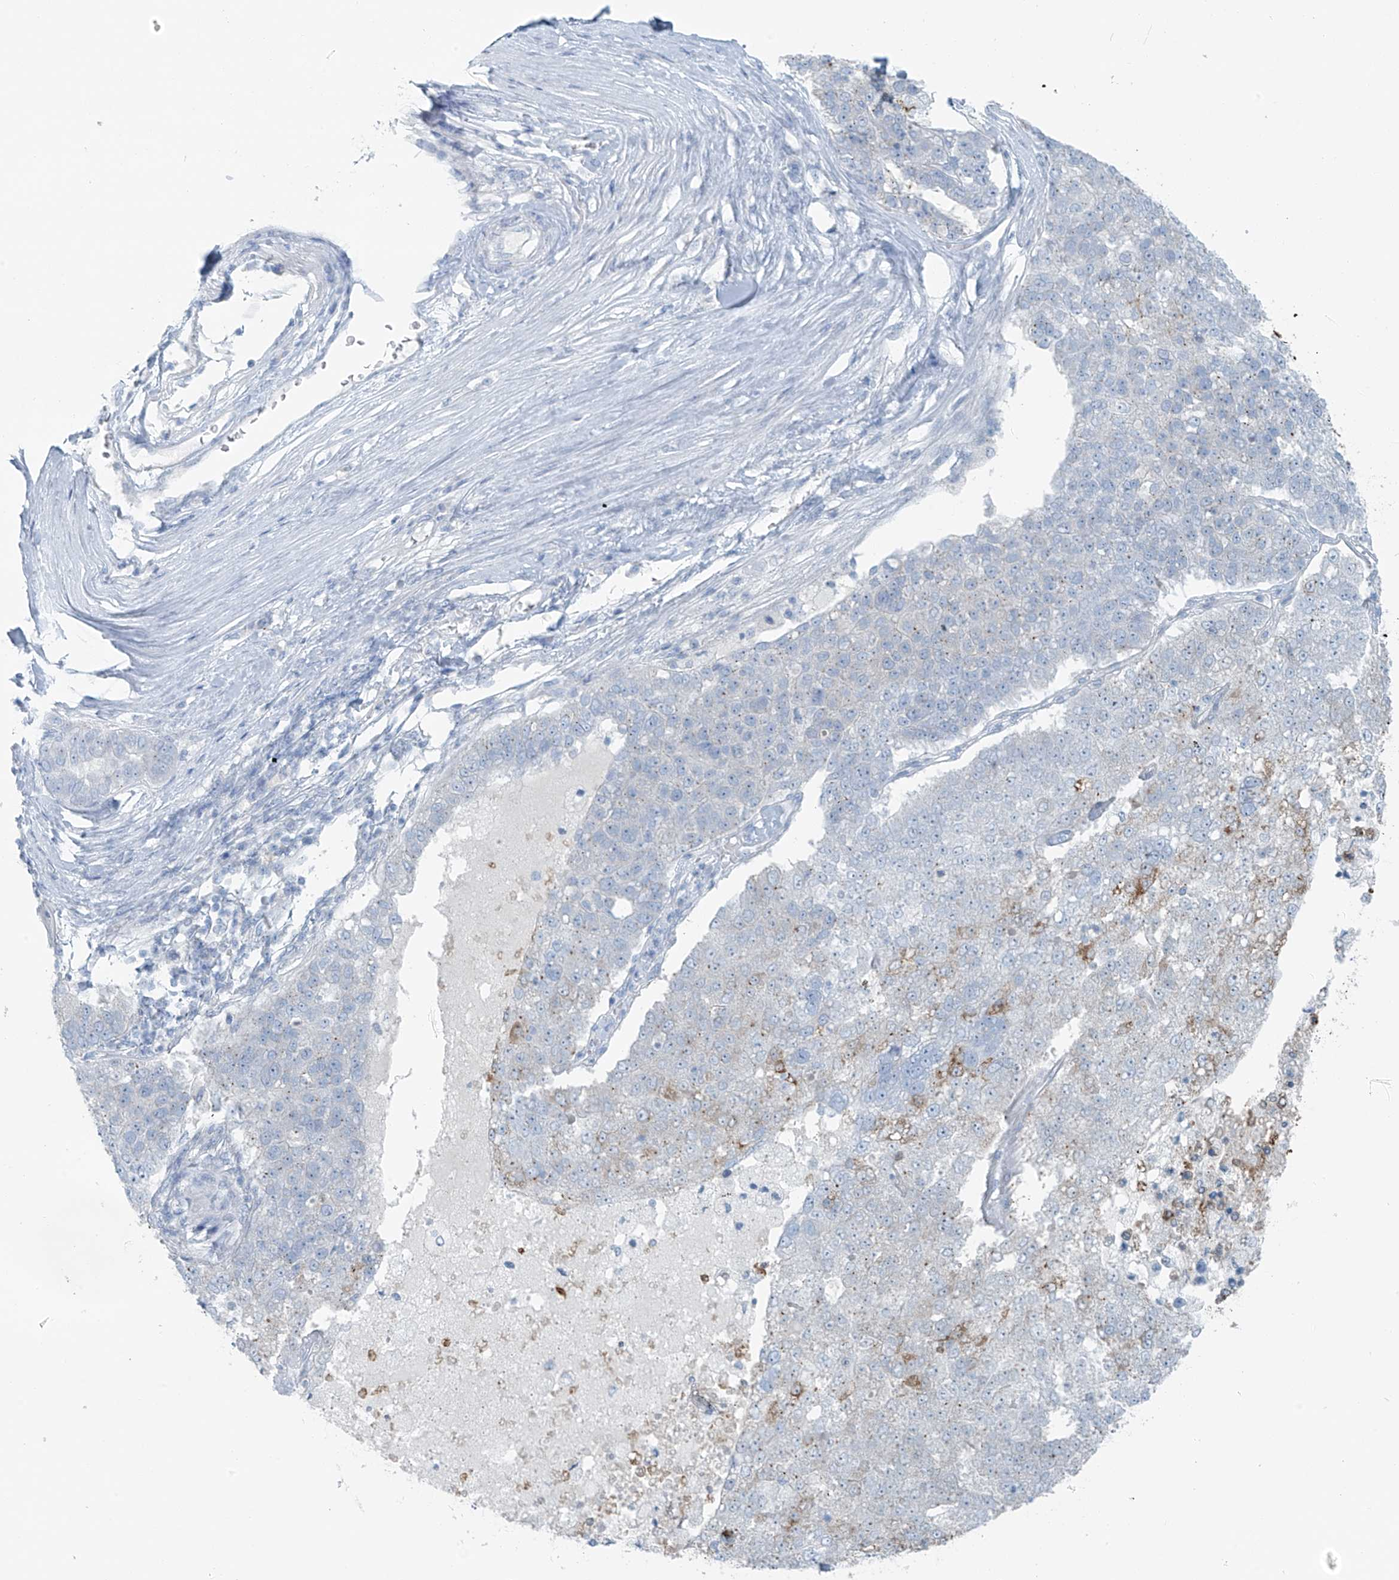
{"staining": {"intensity": "moderate", "quantity": "<25%", "location": "cytoplasmic/membranous"}, "tissue": "pancreatic cancer", "cell_type": "Tumor cells", "image_type": "cancer", "snomed": [{"axis": "morphology", "description": "Adenocarcinoma, NOS"}, {"axis": "topography", "description": "Pancreas"}], "caption": "Approximately <25% of tumor cells in pancreatic cancer show moderate cytoplasmic/membranous protein expression as visualized by brown immunohistochemical staining.", "gene": "SLC25A43", "patient": {"sex": "female", "age": 61}}